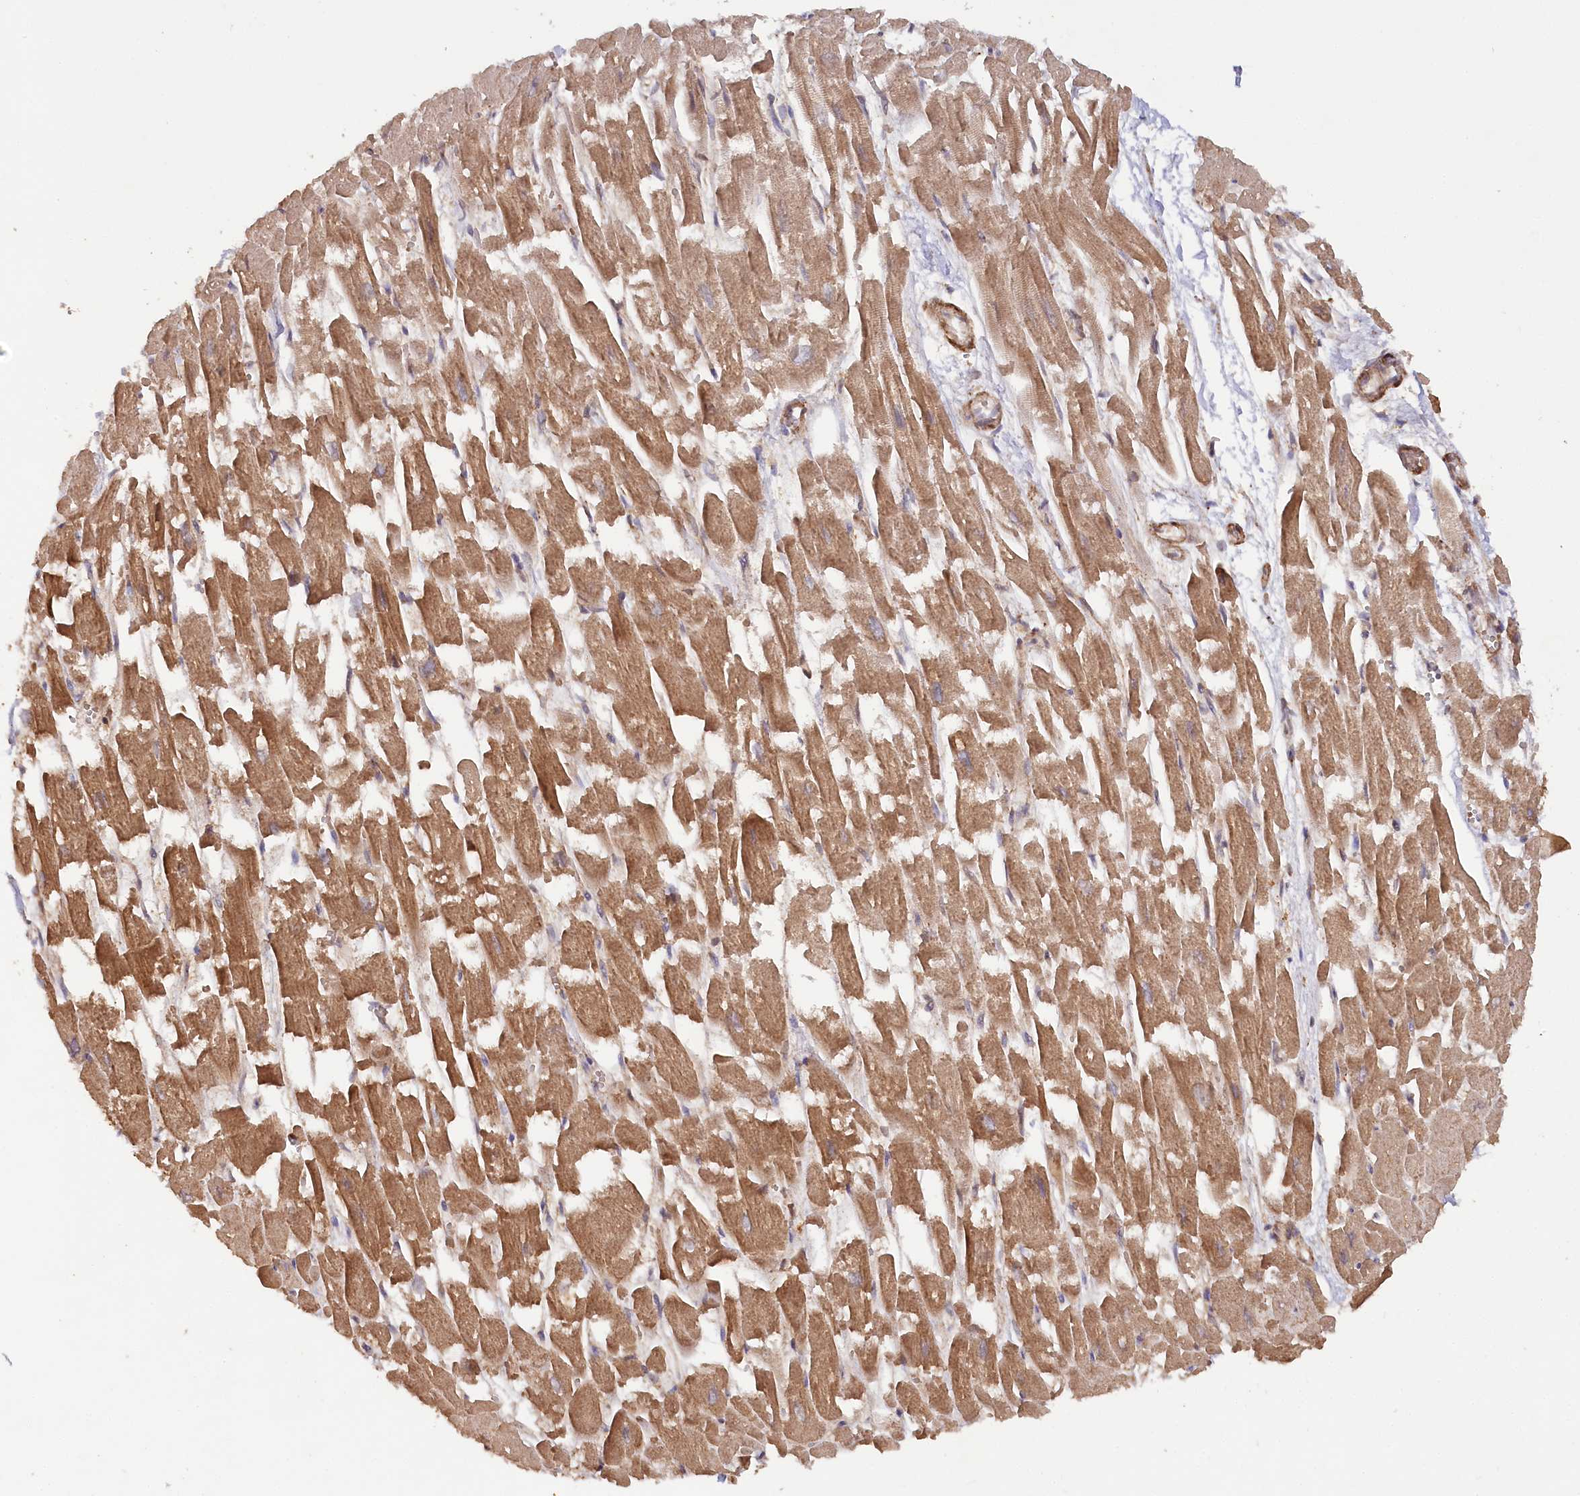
{"staining": {"intensity": "strong", "quantity": ">75%", "location": "cytoplasmic/membranous"}, "tissue": "heart muscle", "cell_type": "Cardiomyocytes", "image_type": "normal", "snomed": [{"axis": "morphology", "description": "Normal tissue, NOS"}, {"axis": "topography", "description": "Heart"}], "caption": "Human heart muscle stained for a protein (brown) shows strong cytoplasmic/membranous positive expression in approximately >75% of cardiomyocytes.", "gene": "PAIP2", "patient": {"sex": "male", "age": 54}}